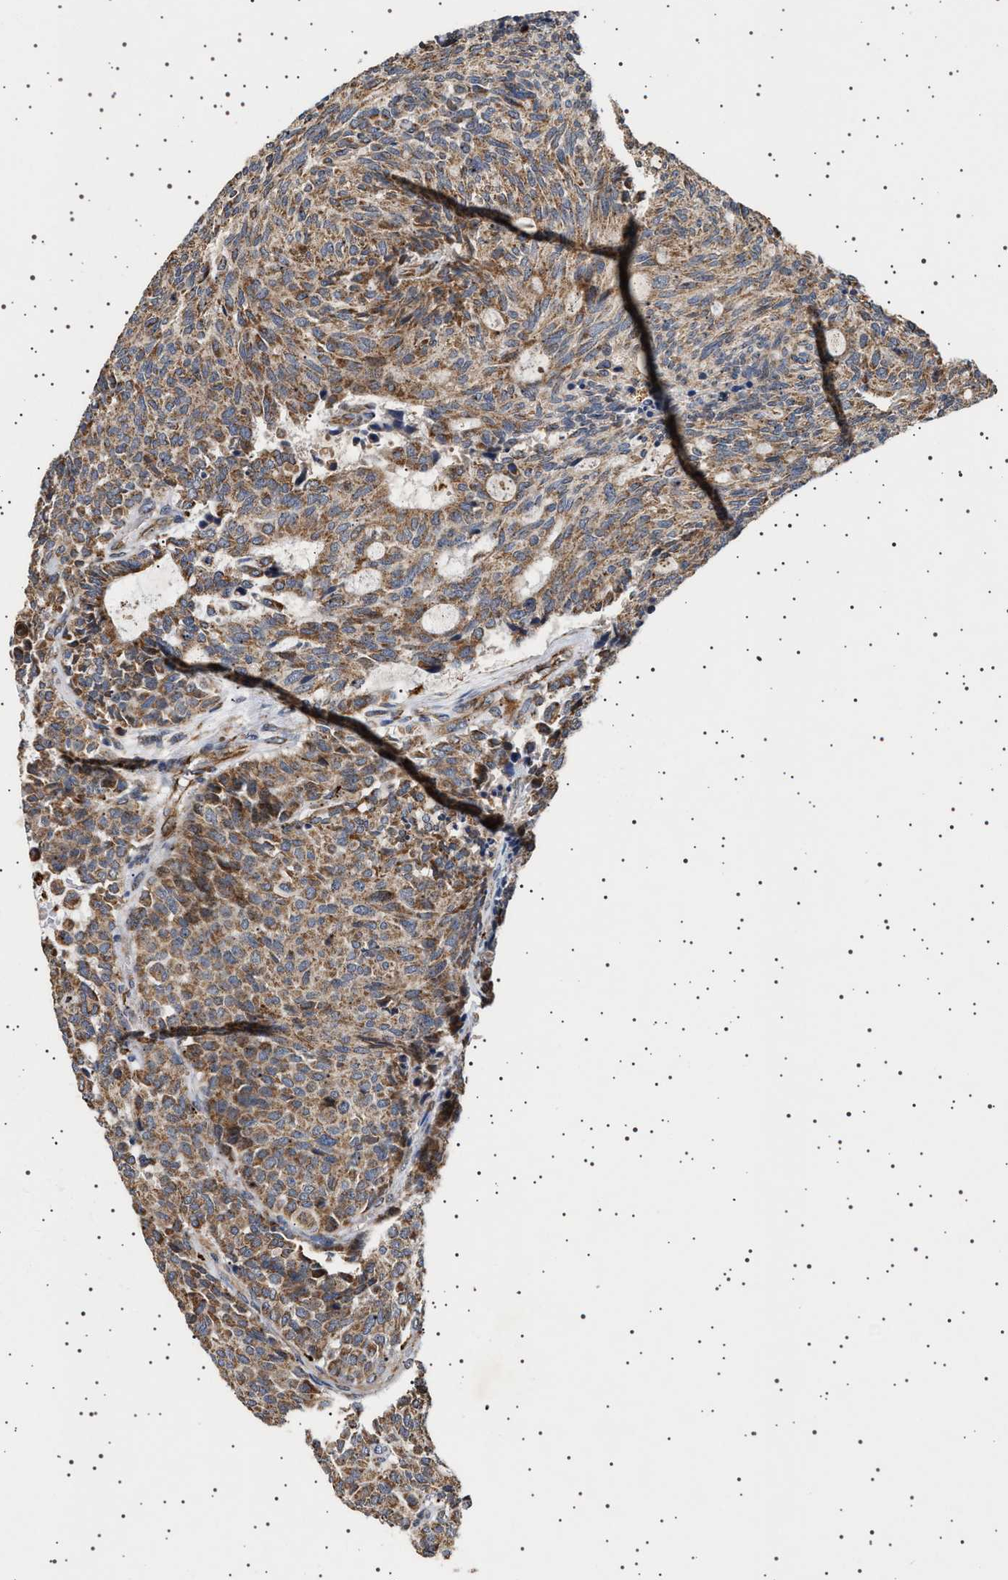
{"staining": {"intensity": "moderate", "quantity": ">75%", "location": "cytoplasmic/membranous"}, "tissue": "carcinoid", "cell_type": "Tumor cells", "image_type": "cancer", "snomed": [{"axis": "morphology", "description": "Carcinoid, malignant, NOS"}, {"axis": "topography", "description": "Pancreas"}], "caption": "Tumor cells exhibit medium levels of moderate cytoplasmic/membranous staining in approximately >75% of cells in human carcinoid.", "gene": "TRUB2", "patient": {"sex": "female", "age": 54}}